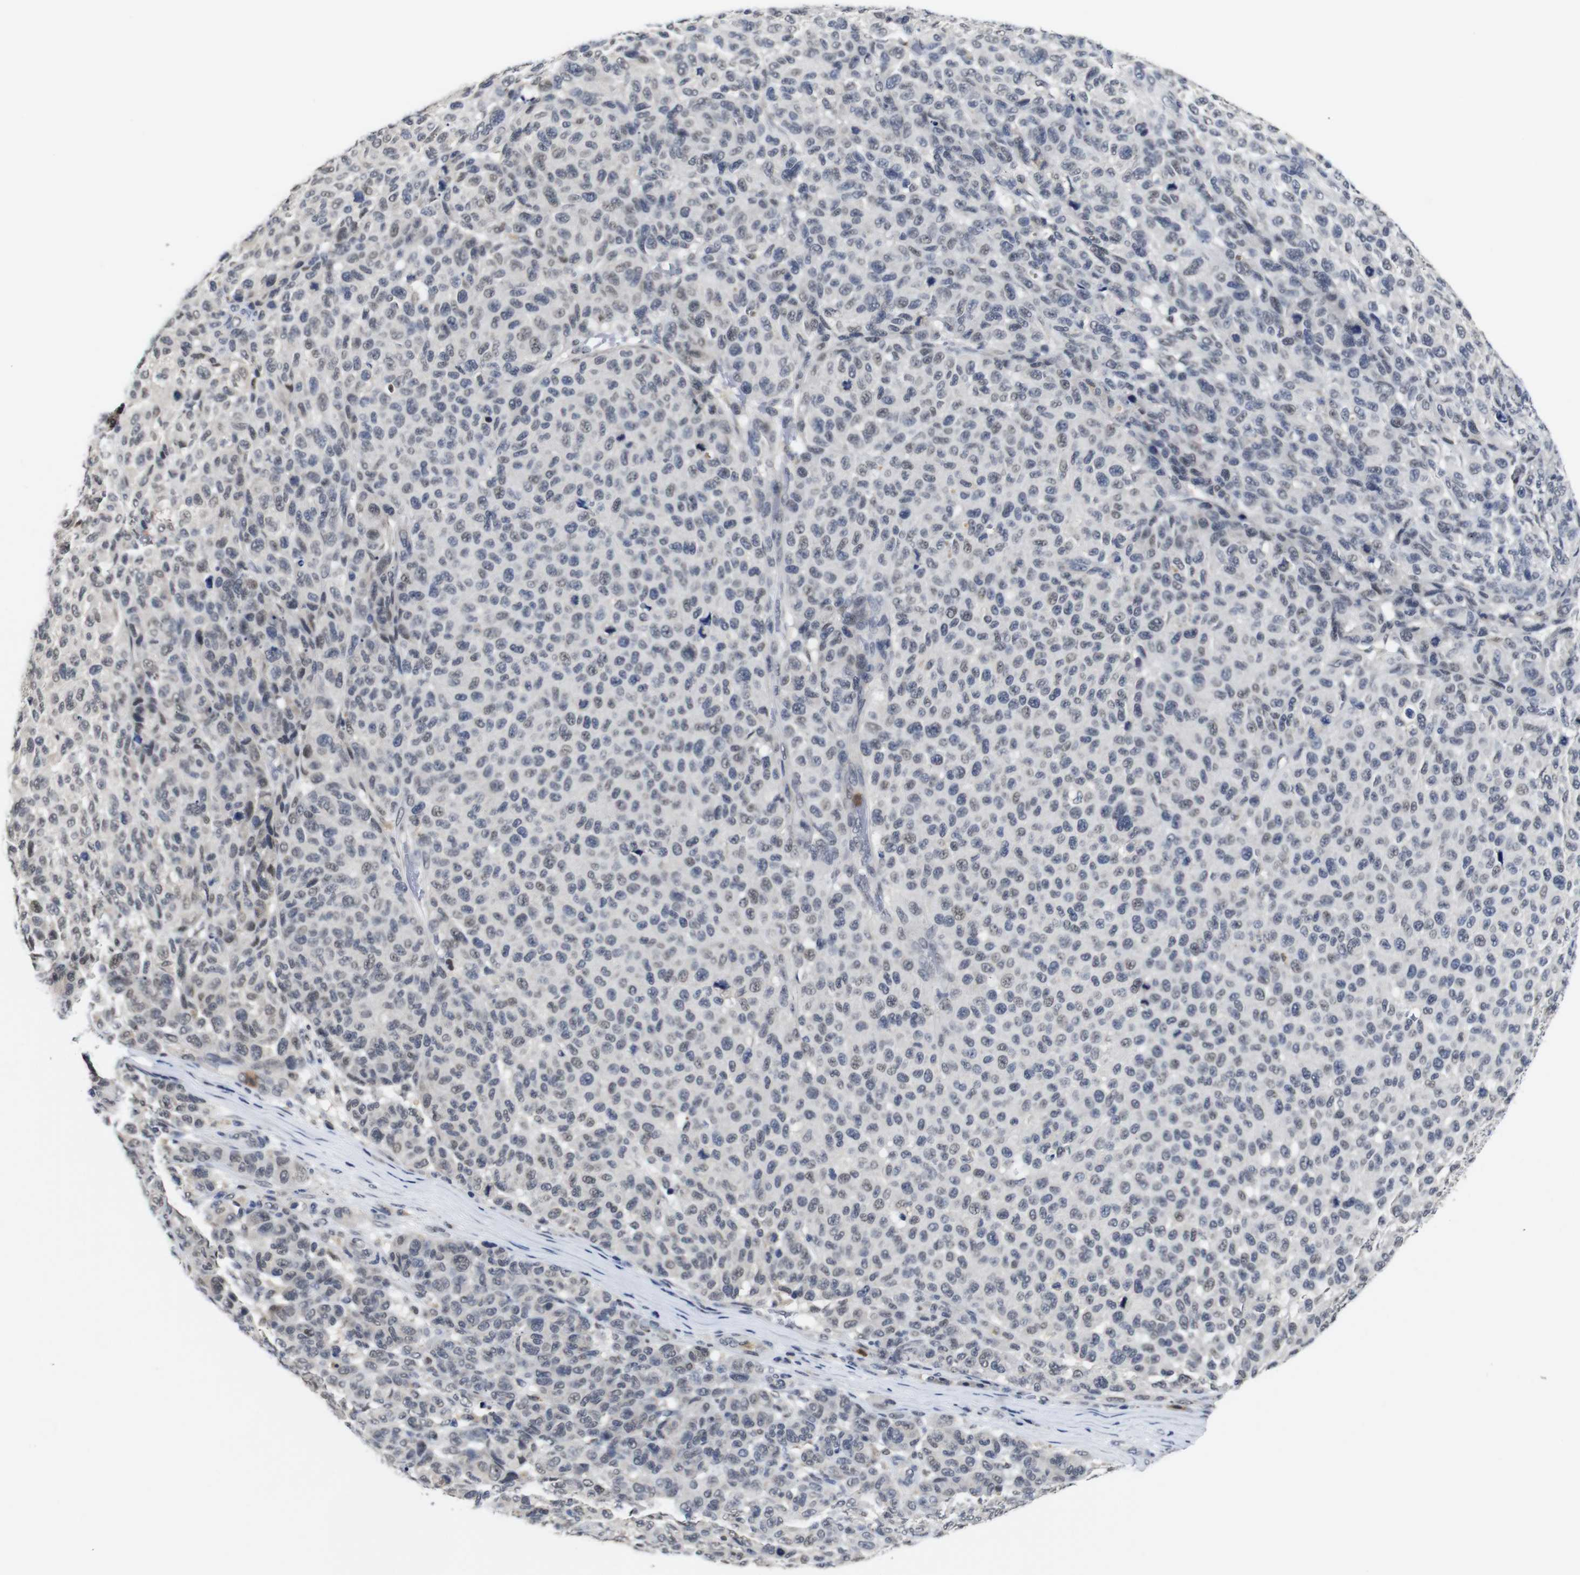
{"staining": {"intensity": "negative", "quantity": "none", "location": "none"}, "tissue": "melanoma", "cell_type": "Tumor cells", "image_type": "cancer", "snomed": [{"axis": "morphology", "description": "Malignant melanoma, NOS"}, {"axis": "topography", "description": "Skin"}], "caption": "There is no significant positivity in tumor cells of melanoma.", "gene": "NTRK3", "patient": {"sex": "male", "age": 59}}